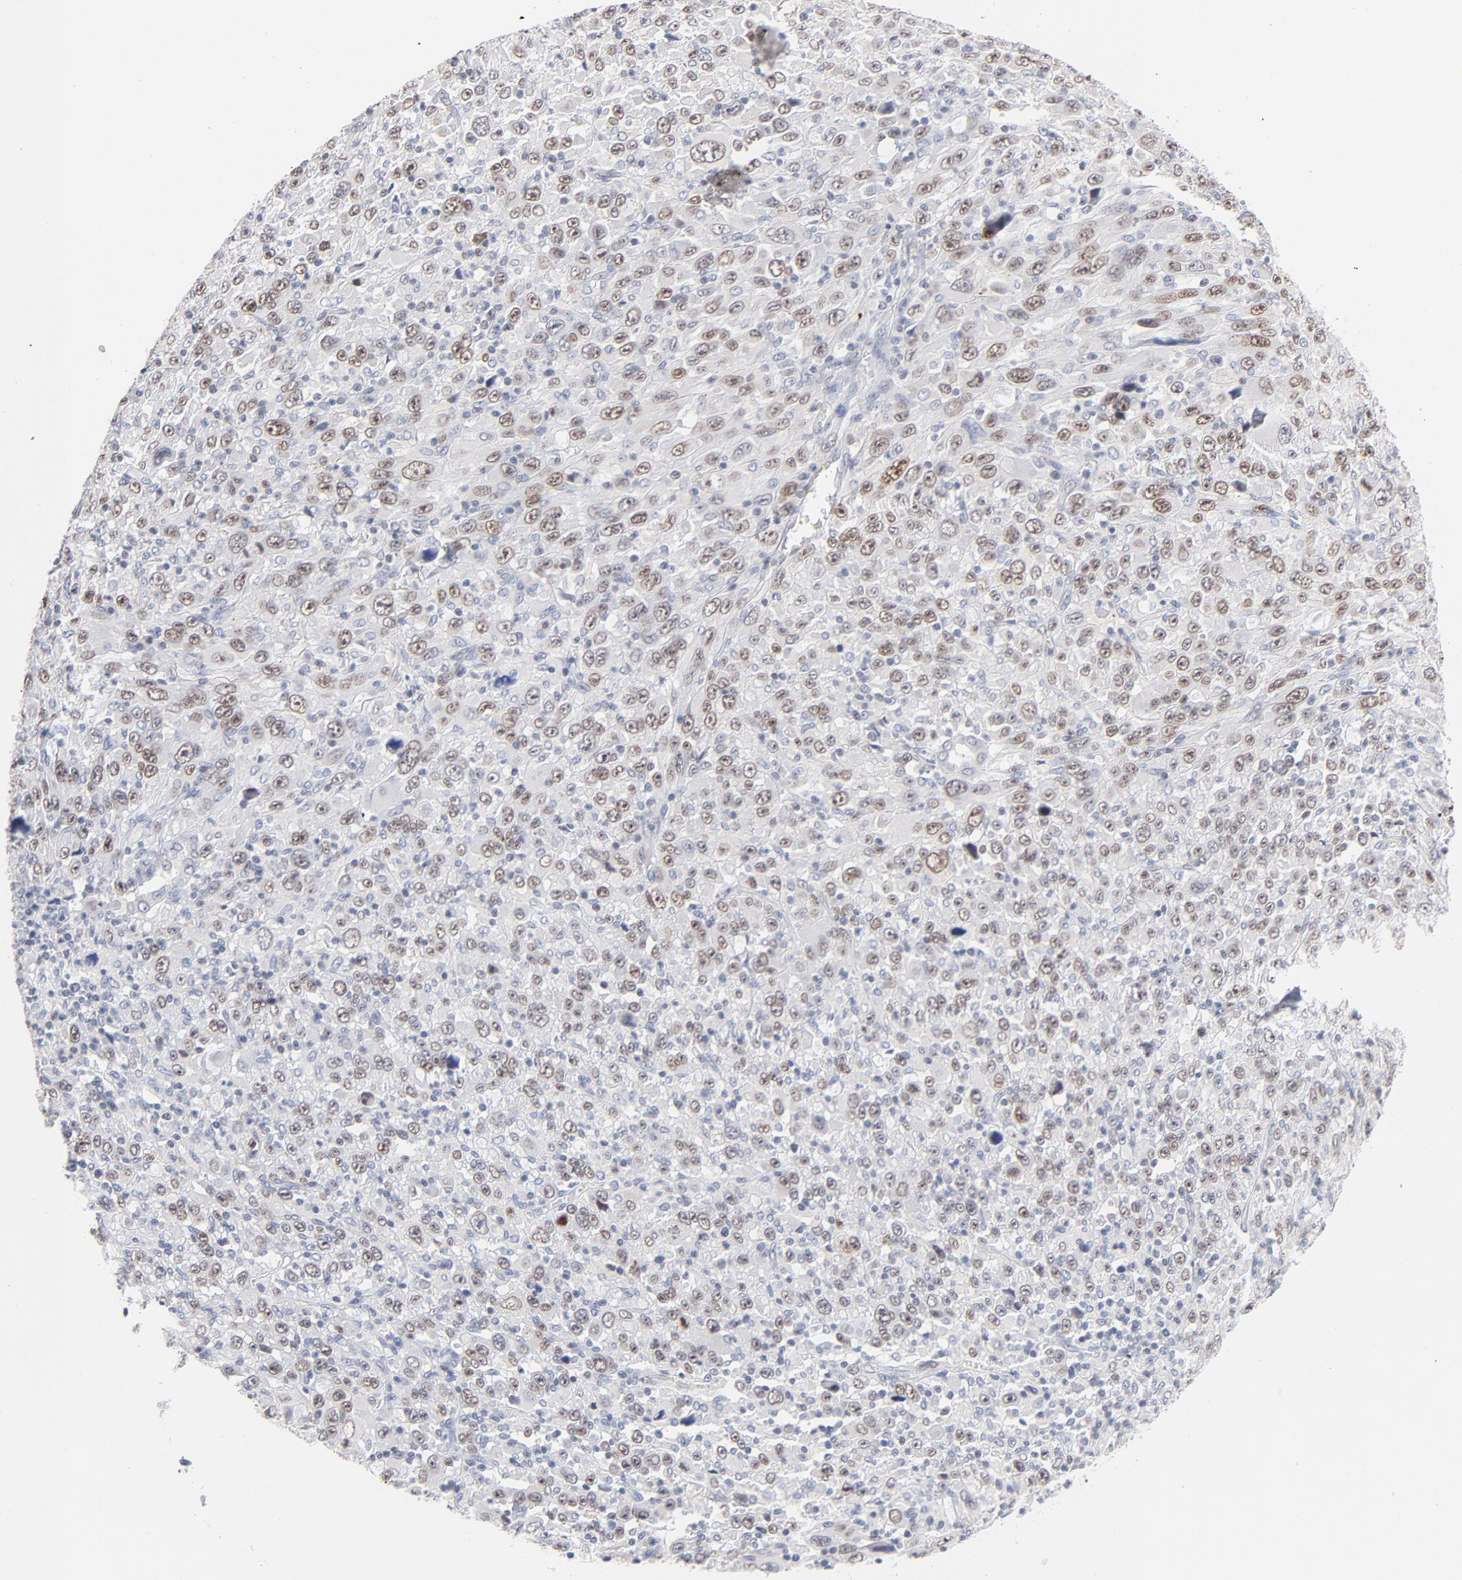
{"staining": {"intensity": "weak", "quantity": "25%-75%", "location": "nuclear"}, "tissue": "melanoma", "cell_type": "Tumor cells", "image_type": "cancer", "snomed": [{"axis": "morphology", "description": "Malignant melanoma, Metastatic site"}, {"axis": "topography", "description": "Skin"}], "caption": "Protein analysis of malignant melanoma (metastatic site) tissue demonstrates weak nuclear staining in about 25%-75% of tumor cells.", "gene": "ORC2", "patient": {"sex": "female", "age": 56}}